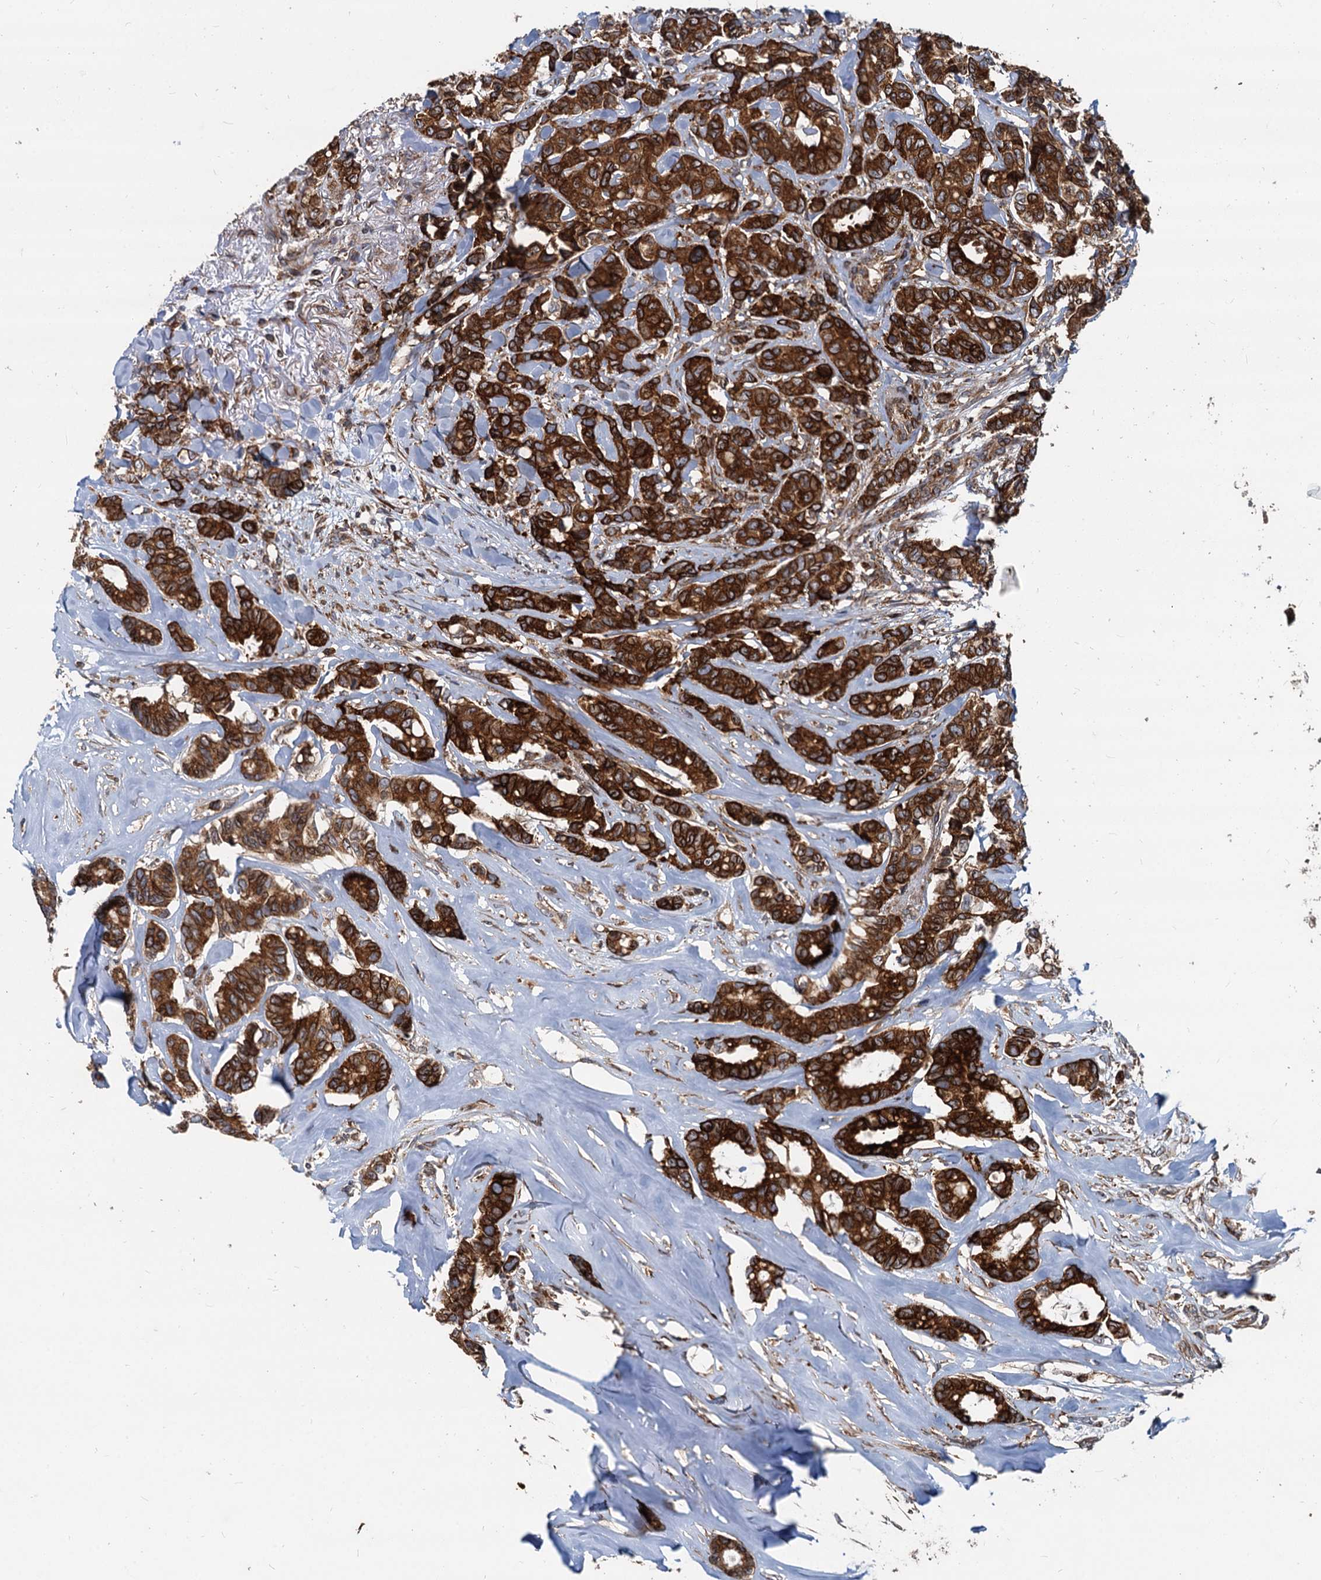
{"staining": {"intensity": "moderate", "quantity": ">75%", "location": "cytoplasmic/membranous"}, "tissue": "breast cancer", "cell_type": "Tumor cells", "image_type": "cancer", "snomed": [{"axis": "morphology", "description": "Duct carcinoma"}, {"axis": "topography", "description": "Breast"}], "caption": "The photomicrograph reveals a brown stain indicating the presence of a protein in the cytoplasmic/membranous of tumor cells in breast cancer (invasive ductal carcinoma). Ihc stains the protein in brown and the nuclei are stained blue.", "gene": "STIM1", "patient": {"sex": "female", "age": 87}}